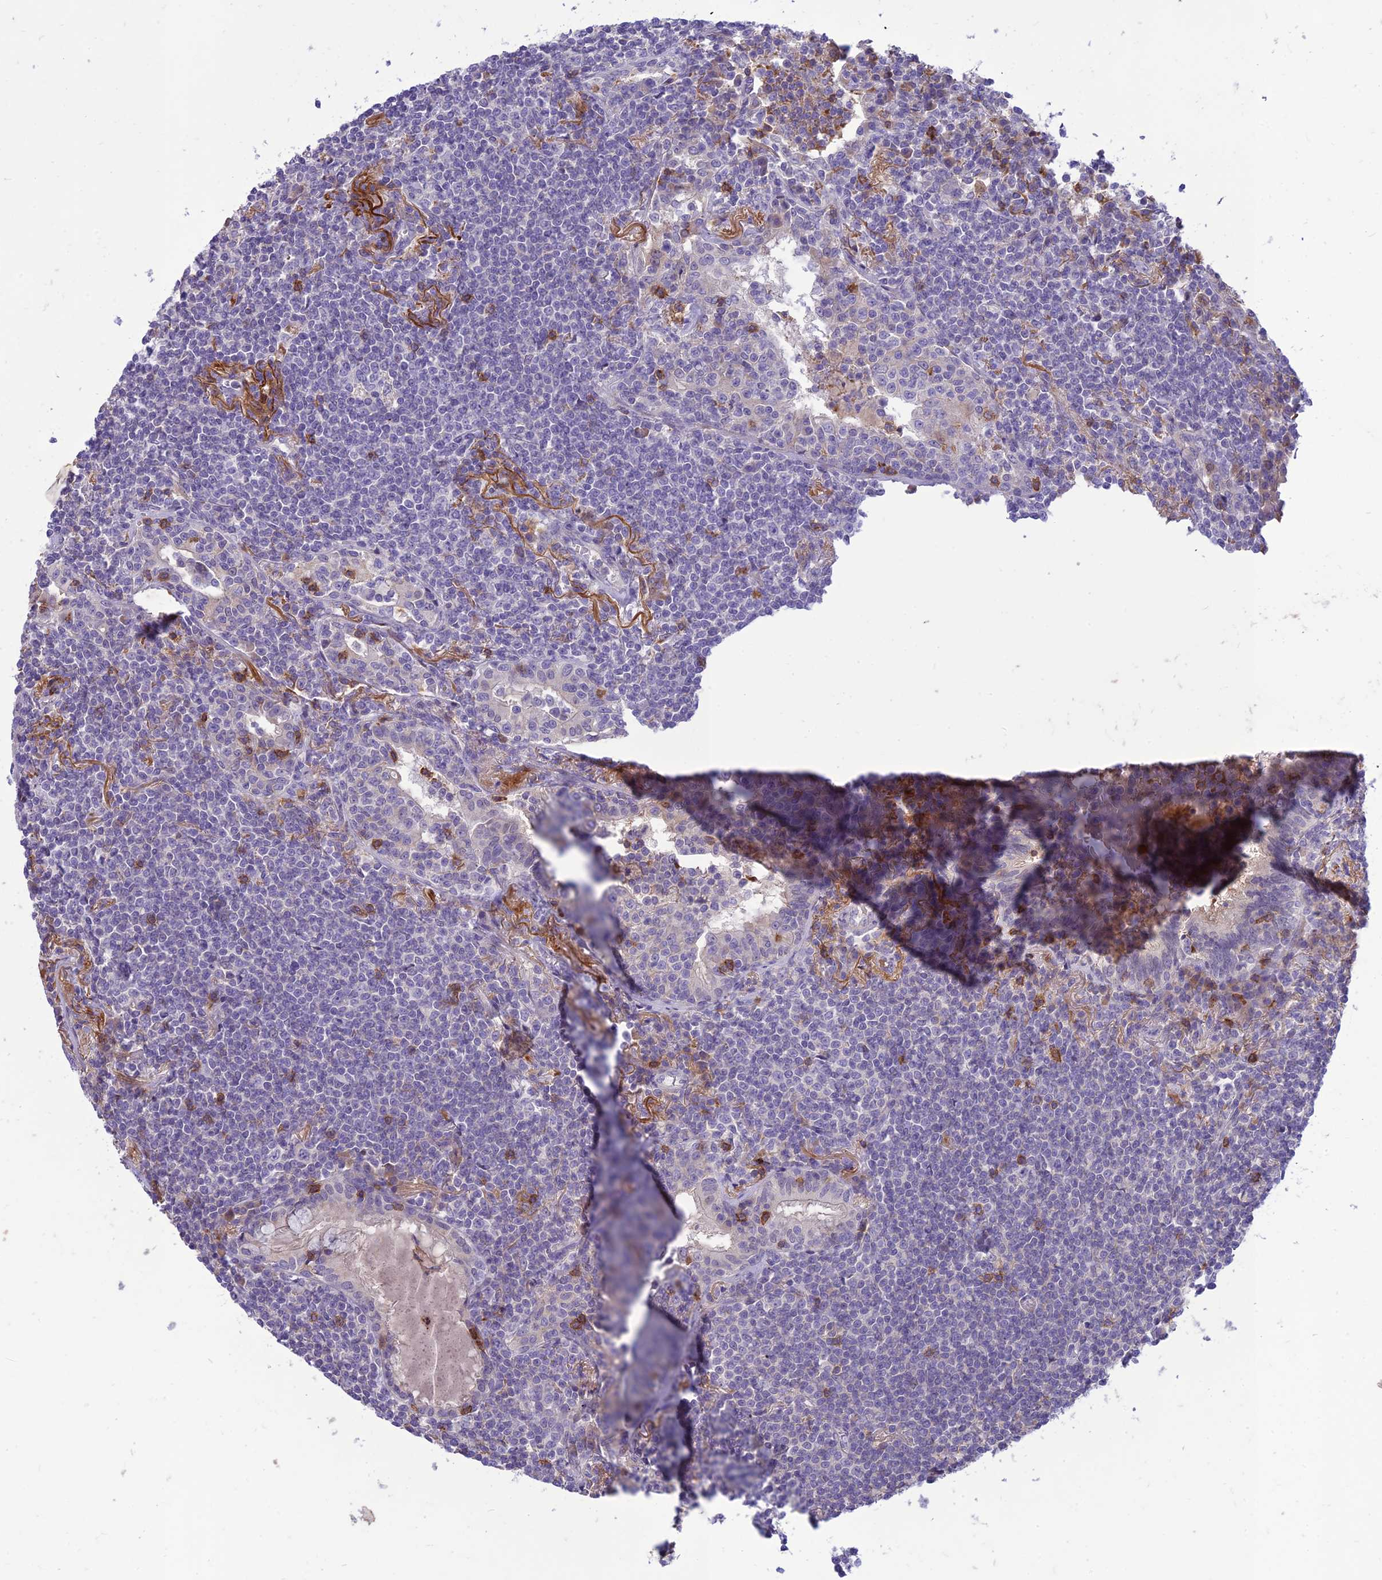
{"staining": {"intensity": "negative", "quantity": "none", "location": "none"}, "tissue": "lymphoma", "cell_type": "Tumor cells", "image_type": "cancer", "snomed": [{"axis": "morphology", "description": "Malignant lymphoma, non-Hodgkin's type, Low grade"}, {"axis": "topography", "description": "Lung"}], "caption": "A histopathology image of human low-grade malignant lymphoma, non-Hodgkin's type is negative for staining in tumor cells.", "gene": "ITGAE", "patient": {"sex": "female", "age": 71}}